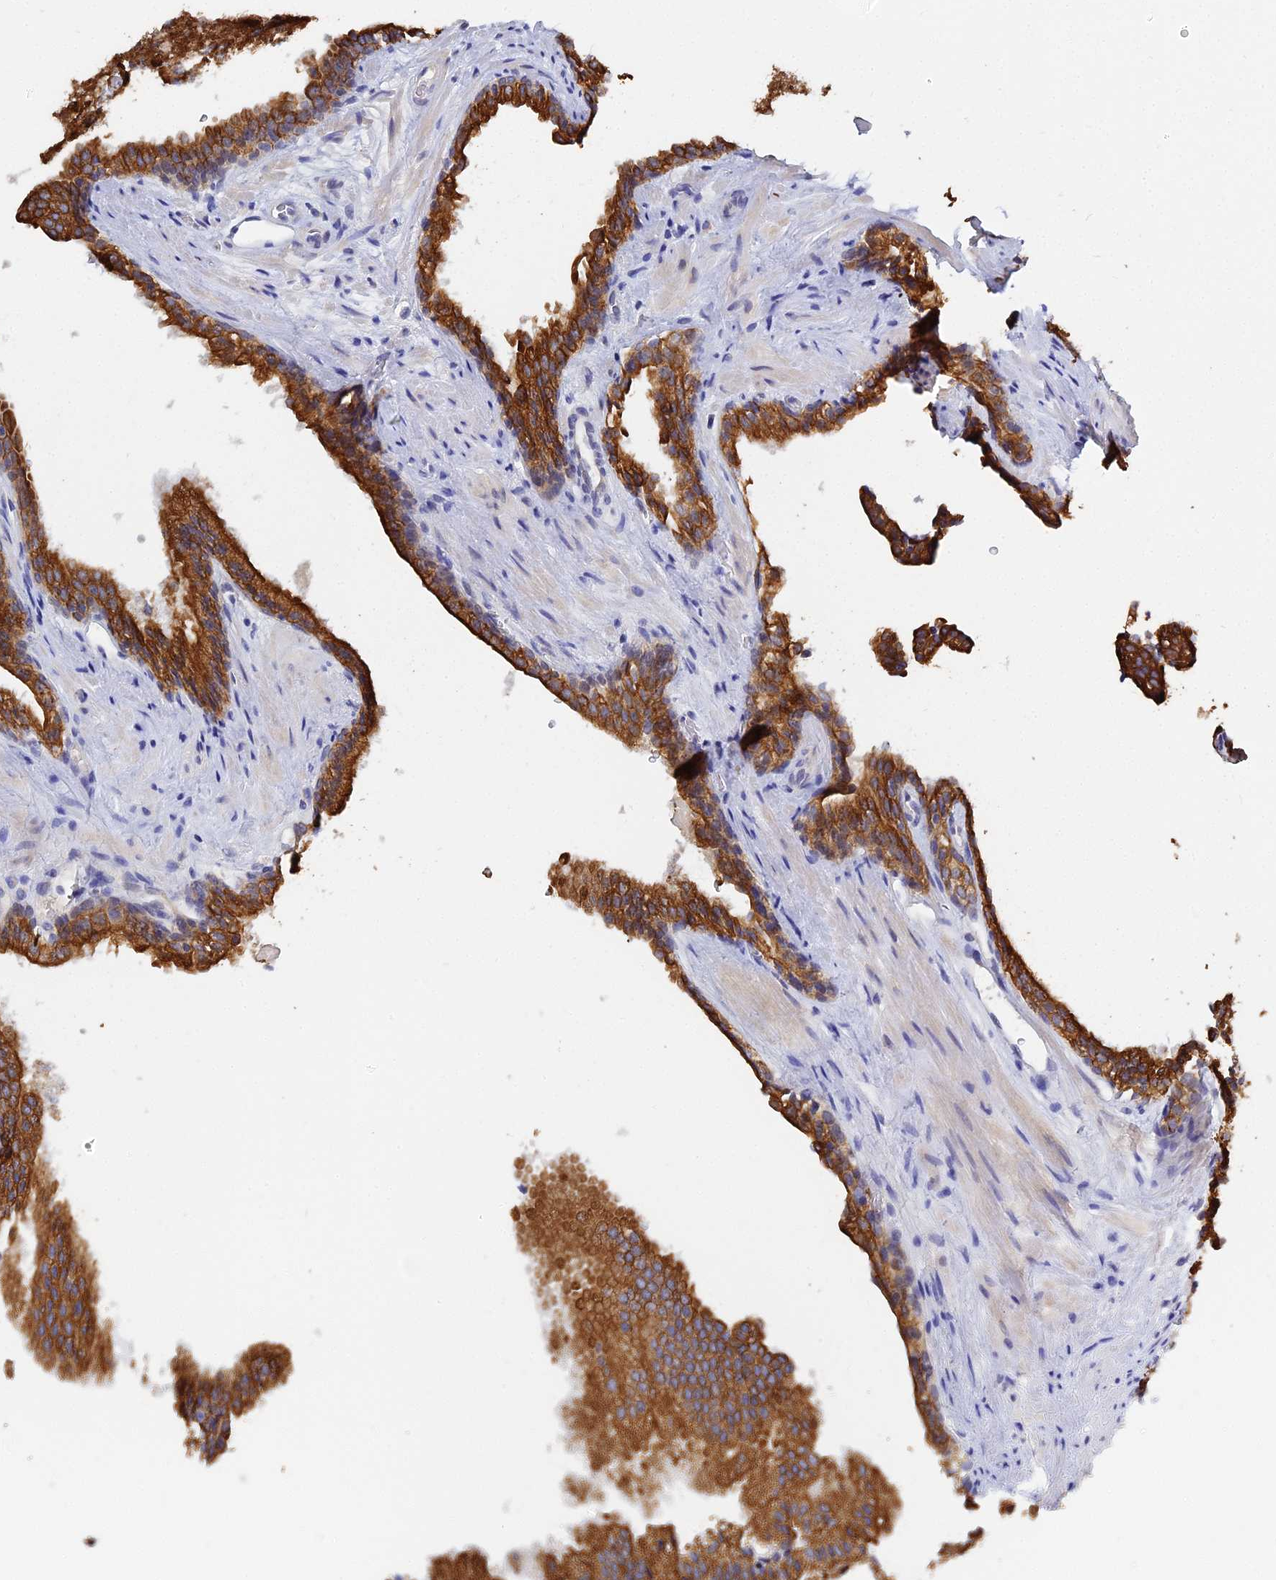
{"staining": {"intensity": "strong", "quantity": ">75%", "location": "cytoplasmic/membranous"}, "tissue": "prostate cancer", "cell_type": "Tumor cells", "image_type": "cancer", "snomed": [{"axis": "morphology", "description": "Adenocarcinoma, High grade"}, {"axis": "topography", "description": "Prostate"}], "caption": "Immunohistochemistry of human prostate high-grade adenocarcinoma shows high levels of strong cytoplasmic/membranous expression in approximately >75% of tumor cells. The staining is performed using DAB brown chromogen to label protein expression. The nuclei are counter-stained blue using hematoxylin.", "gene": "ZXDA", "patient": {"sex": "male", "age": 57}}